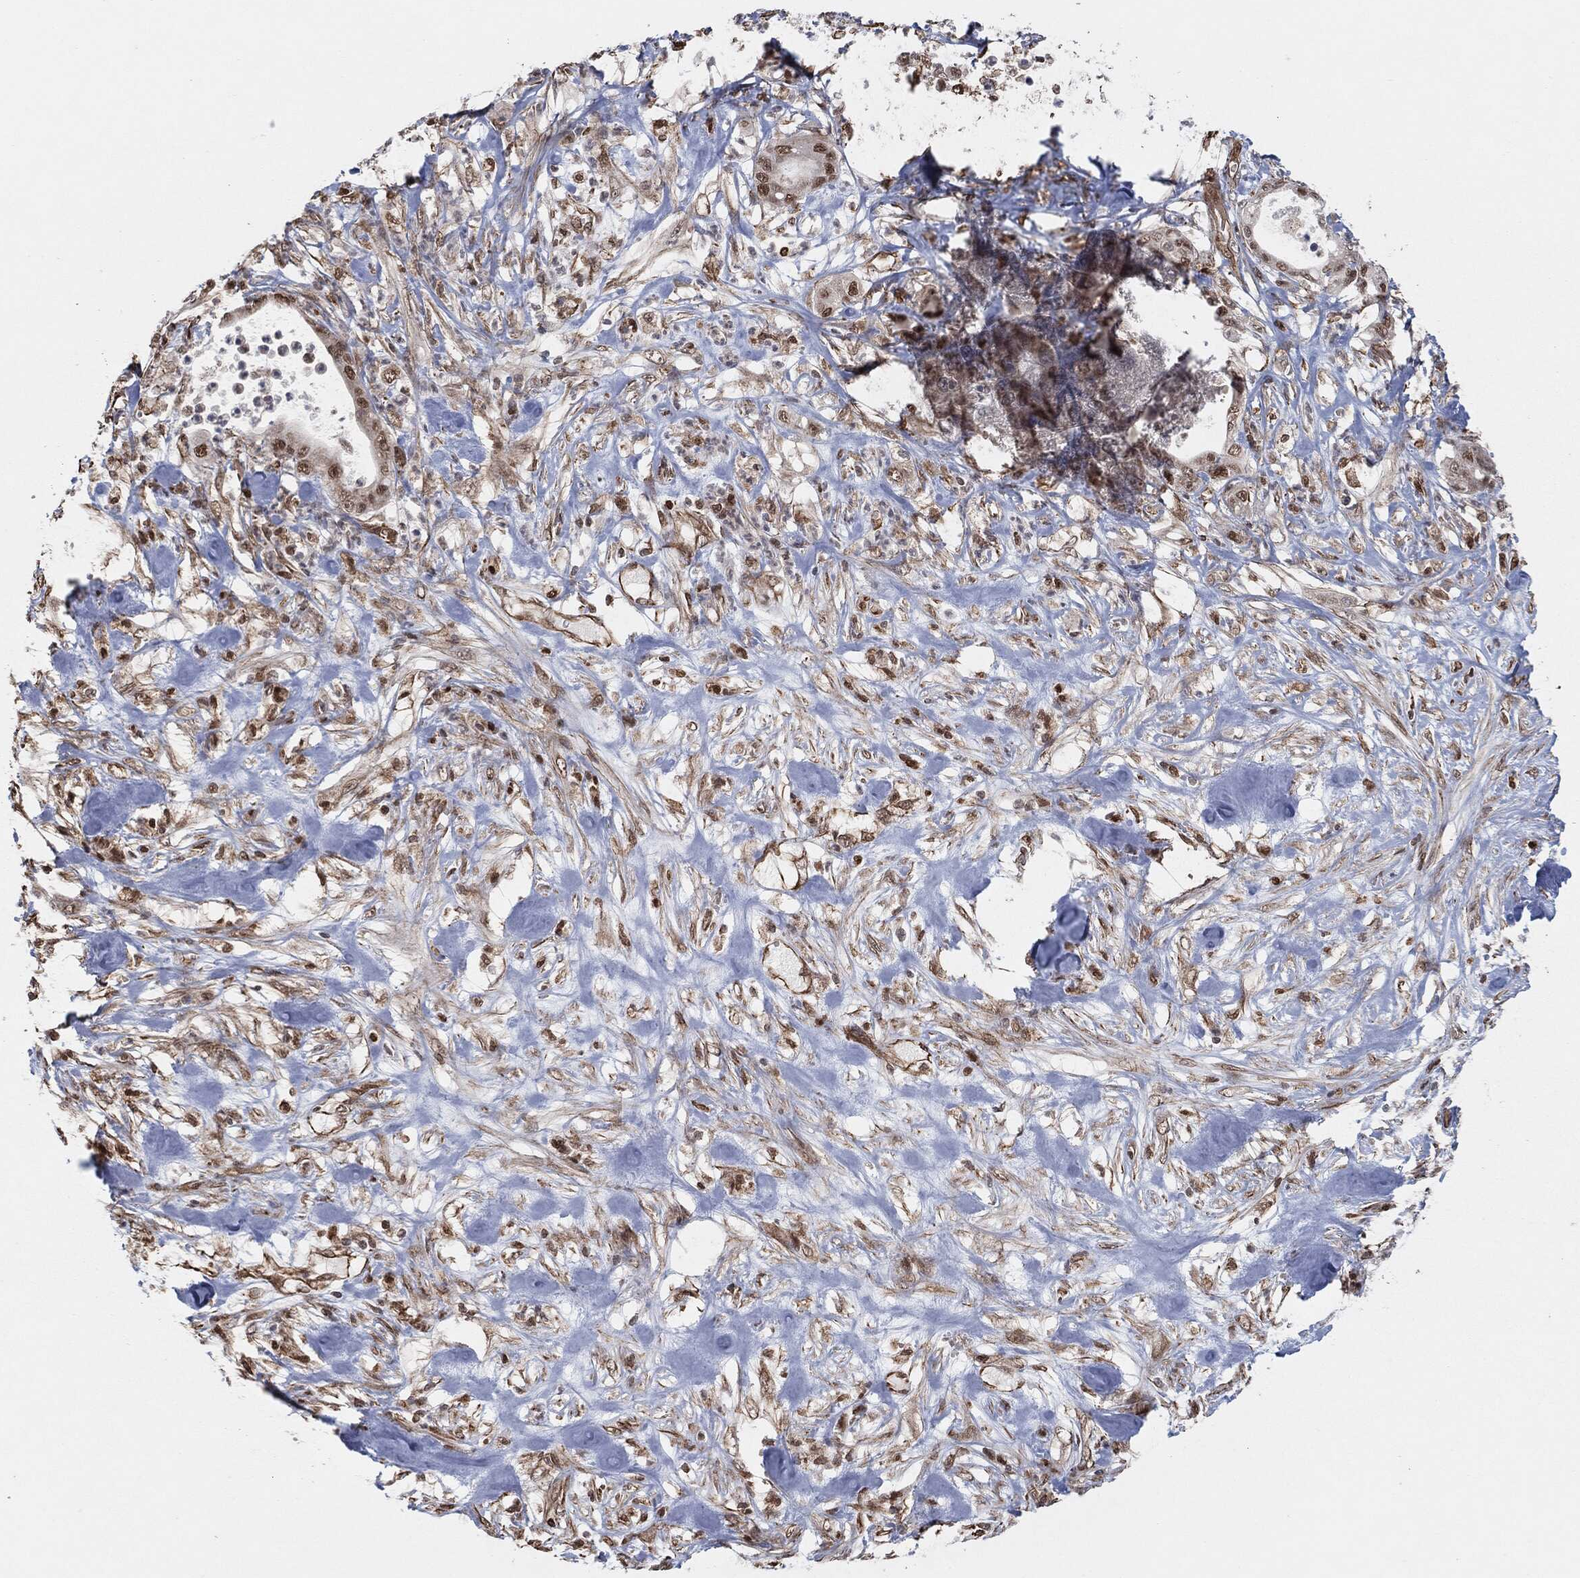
{"staining": {"intensity": "strong", "quantity": "25%-75%", "location": "nuclear"}, "tissue": "pancreatic cancer", "cell_type": "Tumor cells", "image_type": "cancer", "snomed": [{"axis": "morphology", "description": "Adenocarcinoma, NOS"}, {"axis": "topography", "description": "Pancreas"}], "caption": "Immunohistochemistry (DAB (3,3'-diaminobenzidine)) staining of human pancreatic adenocarcinoma reveals strong nuclear protein expression in about 25%-75% of tumor cells. Nuclei are stained in blue.", "gene": "TP53RK", "patient": {"sex": "male", "age": 71}}